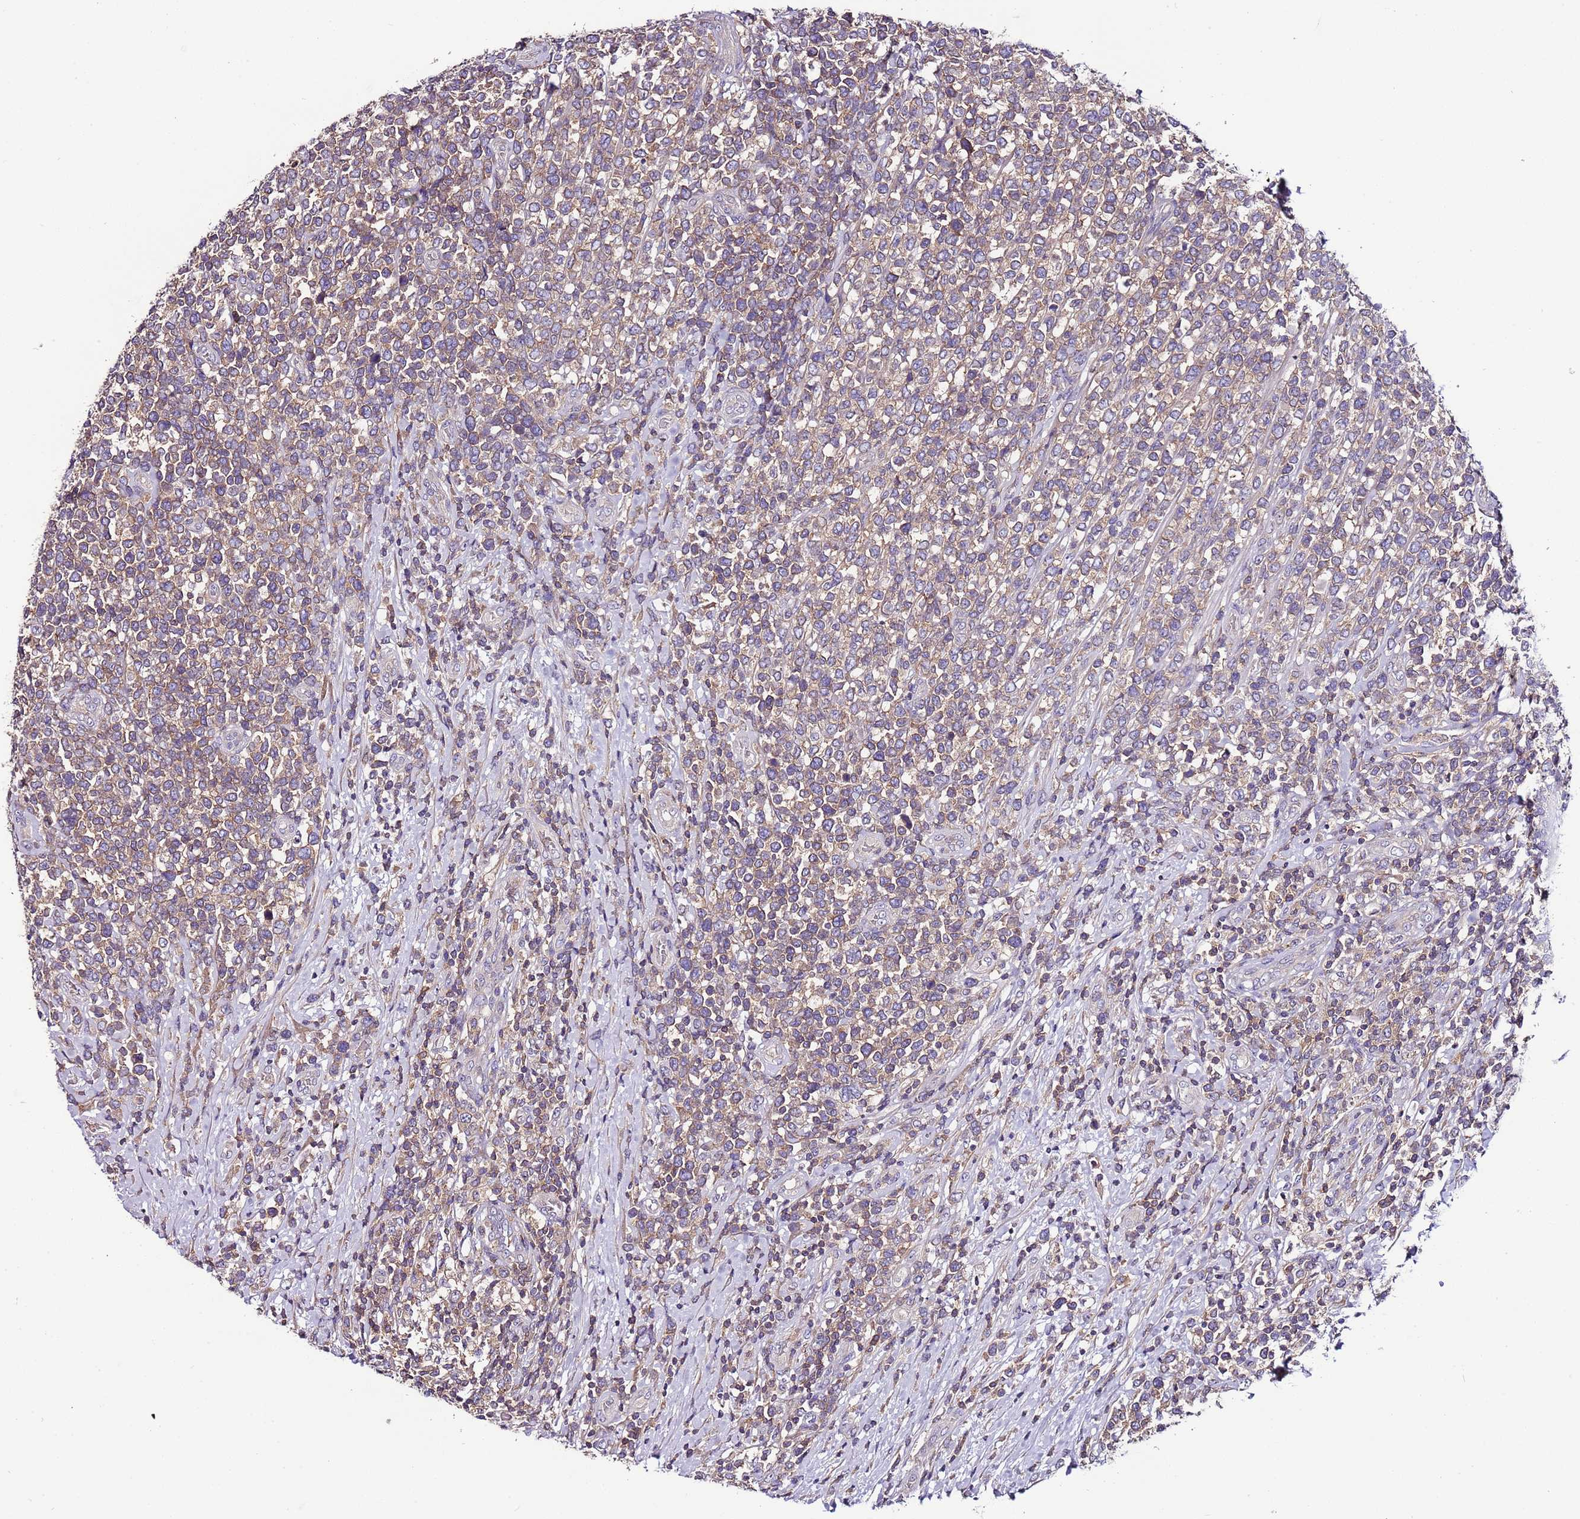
{"staining": {"intensity": "weak", "quantity": ">75%", "location": "cytoplasmic/membranous"}, "tissue": "lymphoma", "cell_type": "Tumor cells", "image_type": "cancer", "snomed": [{"axis": "morphology", "description": "Malignant lymphoma, non-Hodgkin's type, High grade"}, {"axis": "topography", "description": "Soft tissue"}], "caption": "This photomicrograph demonstrates immunohistochemistry (IHC) staining of human malignant lymphoma, non-Hodgkin's type (high-grade), with low weak cytoplasmic/membranous expression in about >75% of tumor cells.", "gene": "IGIP", "patient": {"sex": "female", "age": 56}}